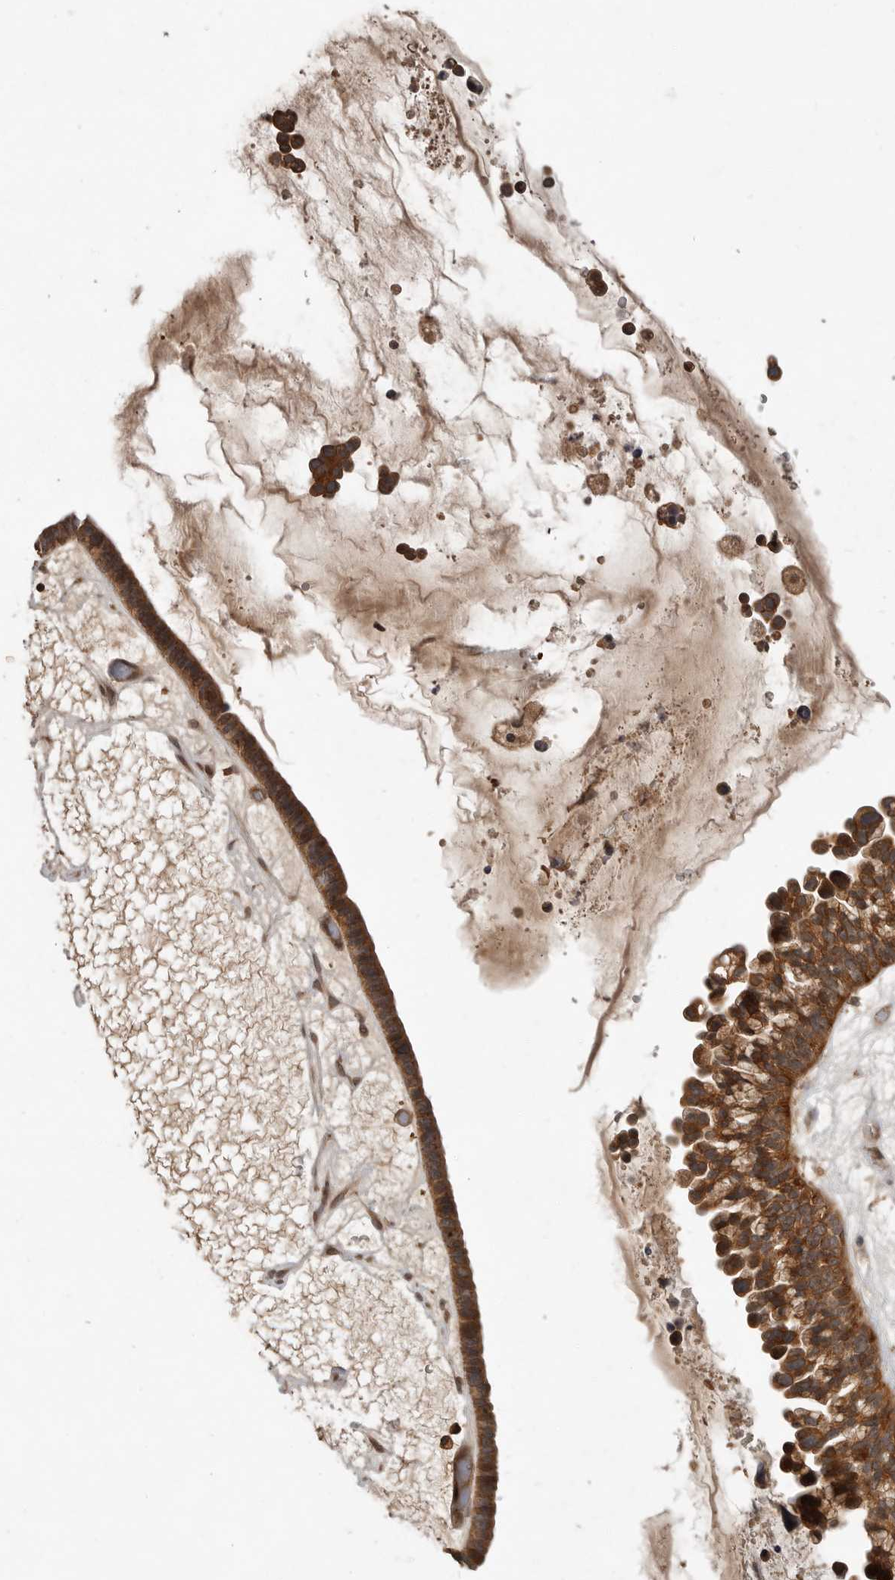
{"staining": {"intensity": "strong", "quantity": ">75%", "location": "cytoplasmic/membranous"}, "tissue": "ovarian cancer", "cell_type": "Tumor cells", "image_type": "cancer", "snomed": [{"axis": "morphology", "description": "Cystadenocarcinoma, serous, NOS"}, {"axis": "topography", "description": "Ovary"}], "caption": "A brown stain labels strong cytoplasmic/membranous staining of a protein in ovarian cancer (serous cystadenocarcinoma) tumor cells.", "gene": "OSBPL9", "patient": {"sex": "female", "age": 56}}